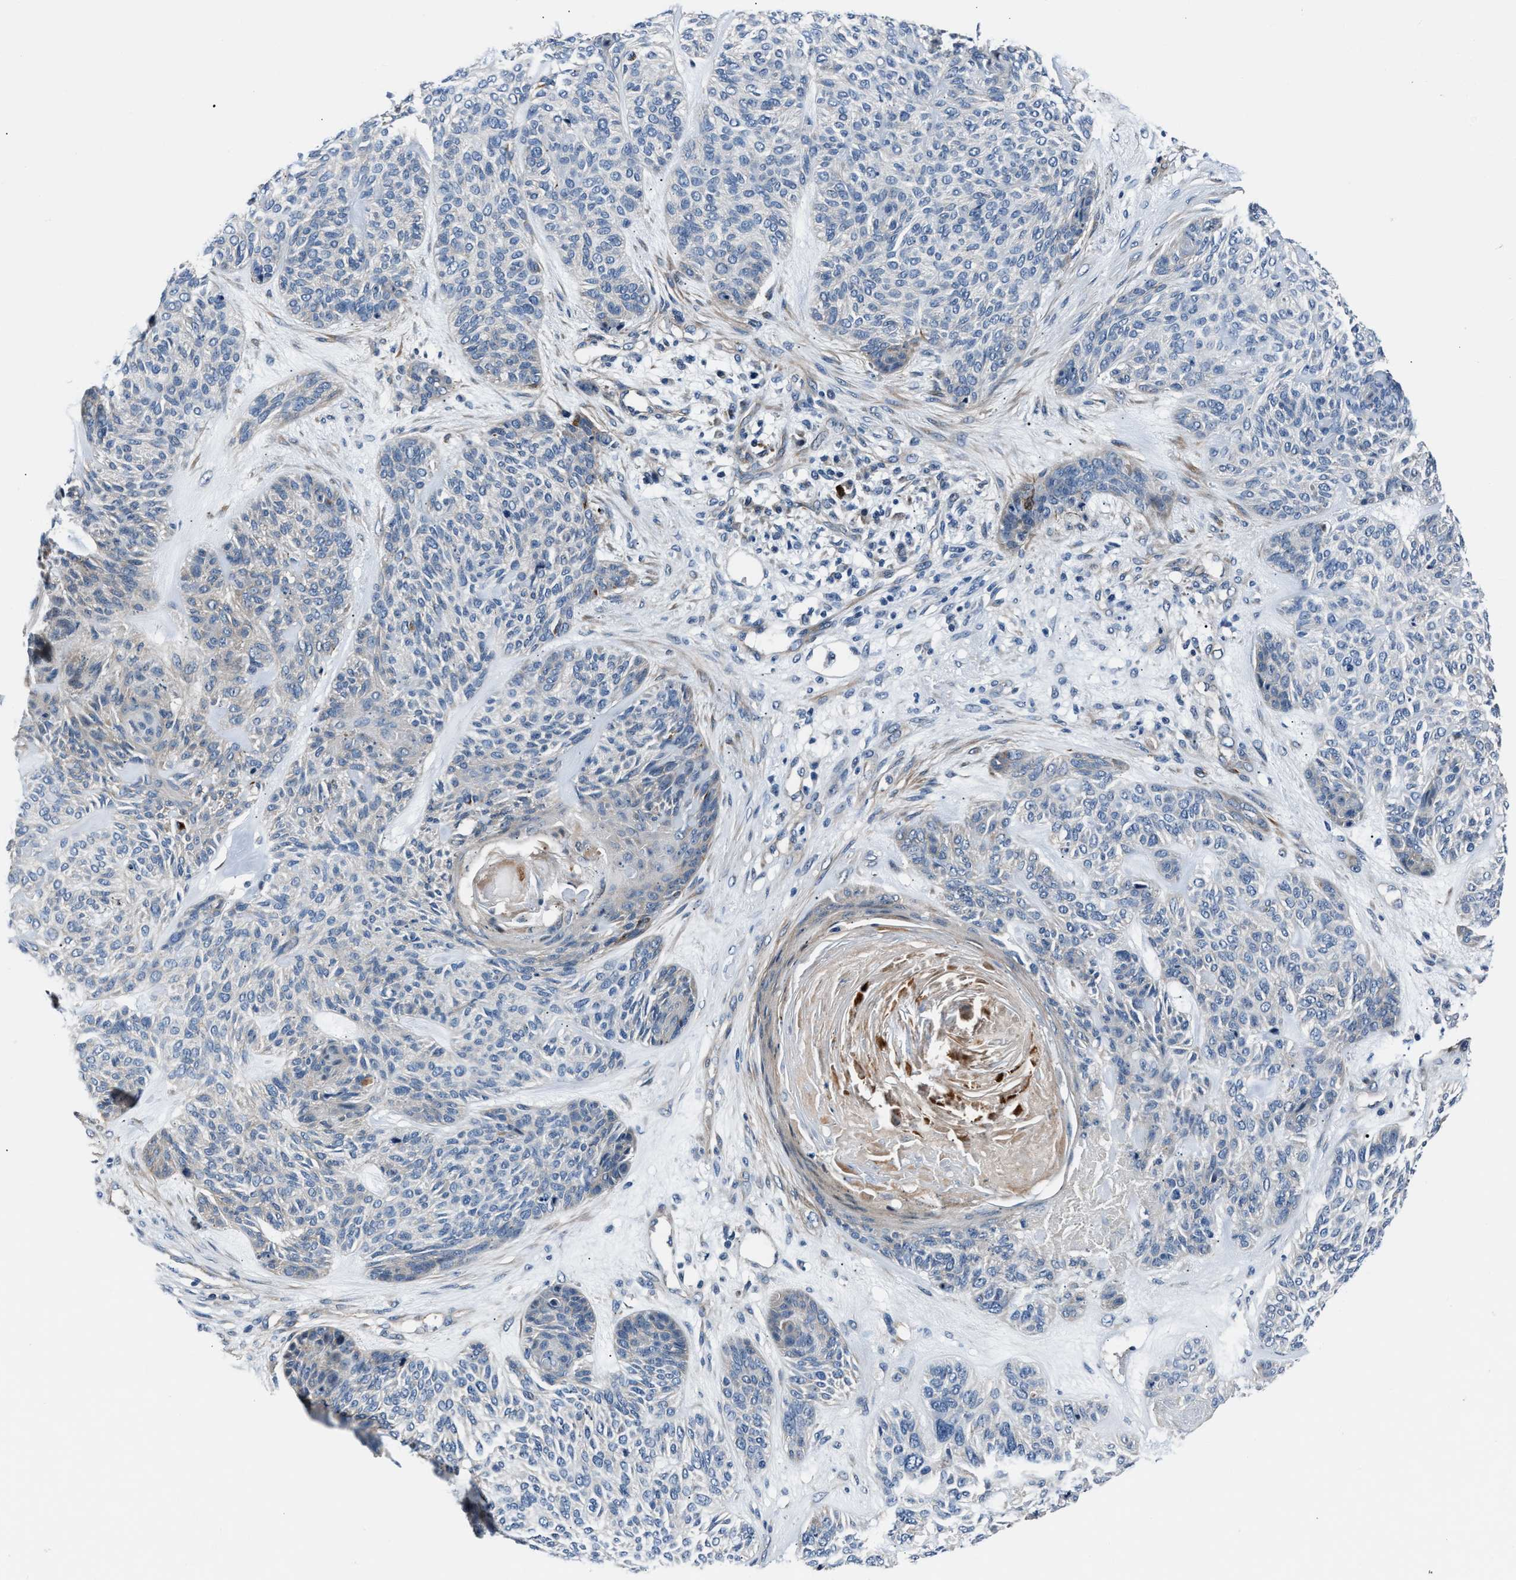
{"staining": {"intensity": "weak", "quantity": "<25%", "location": "cytoplasmic/membranous"}, "tissue": "skin cancer", "cell_type": "Tumor cells", "image_type": "cancer", "snomed": [{"axis": "morphology", "description": "Basal cell carcinoma"}, {"axis": "topography", "description": "Skin"}], "caption": "This is a histopathology image of IHC staining of skin cancer, which shows no expression in tumor cells. (Stains: DAB (3,3'-diaminobenzidine) IHC with hematoxylin counter stain, Microscopy: brightfield microscopy at high magnification).", "gene": "MPDZ", "patient": {"sex": "male", "age": 55}}